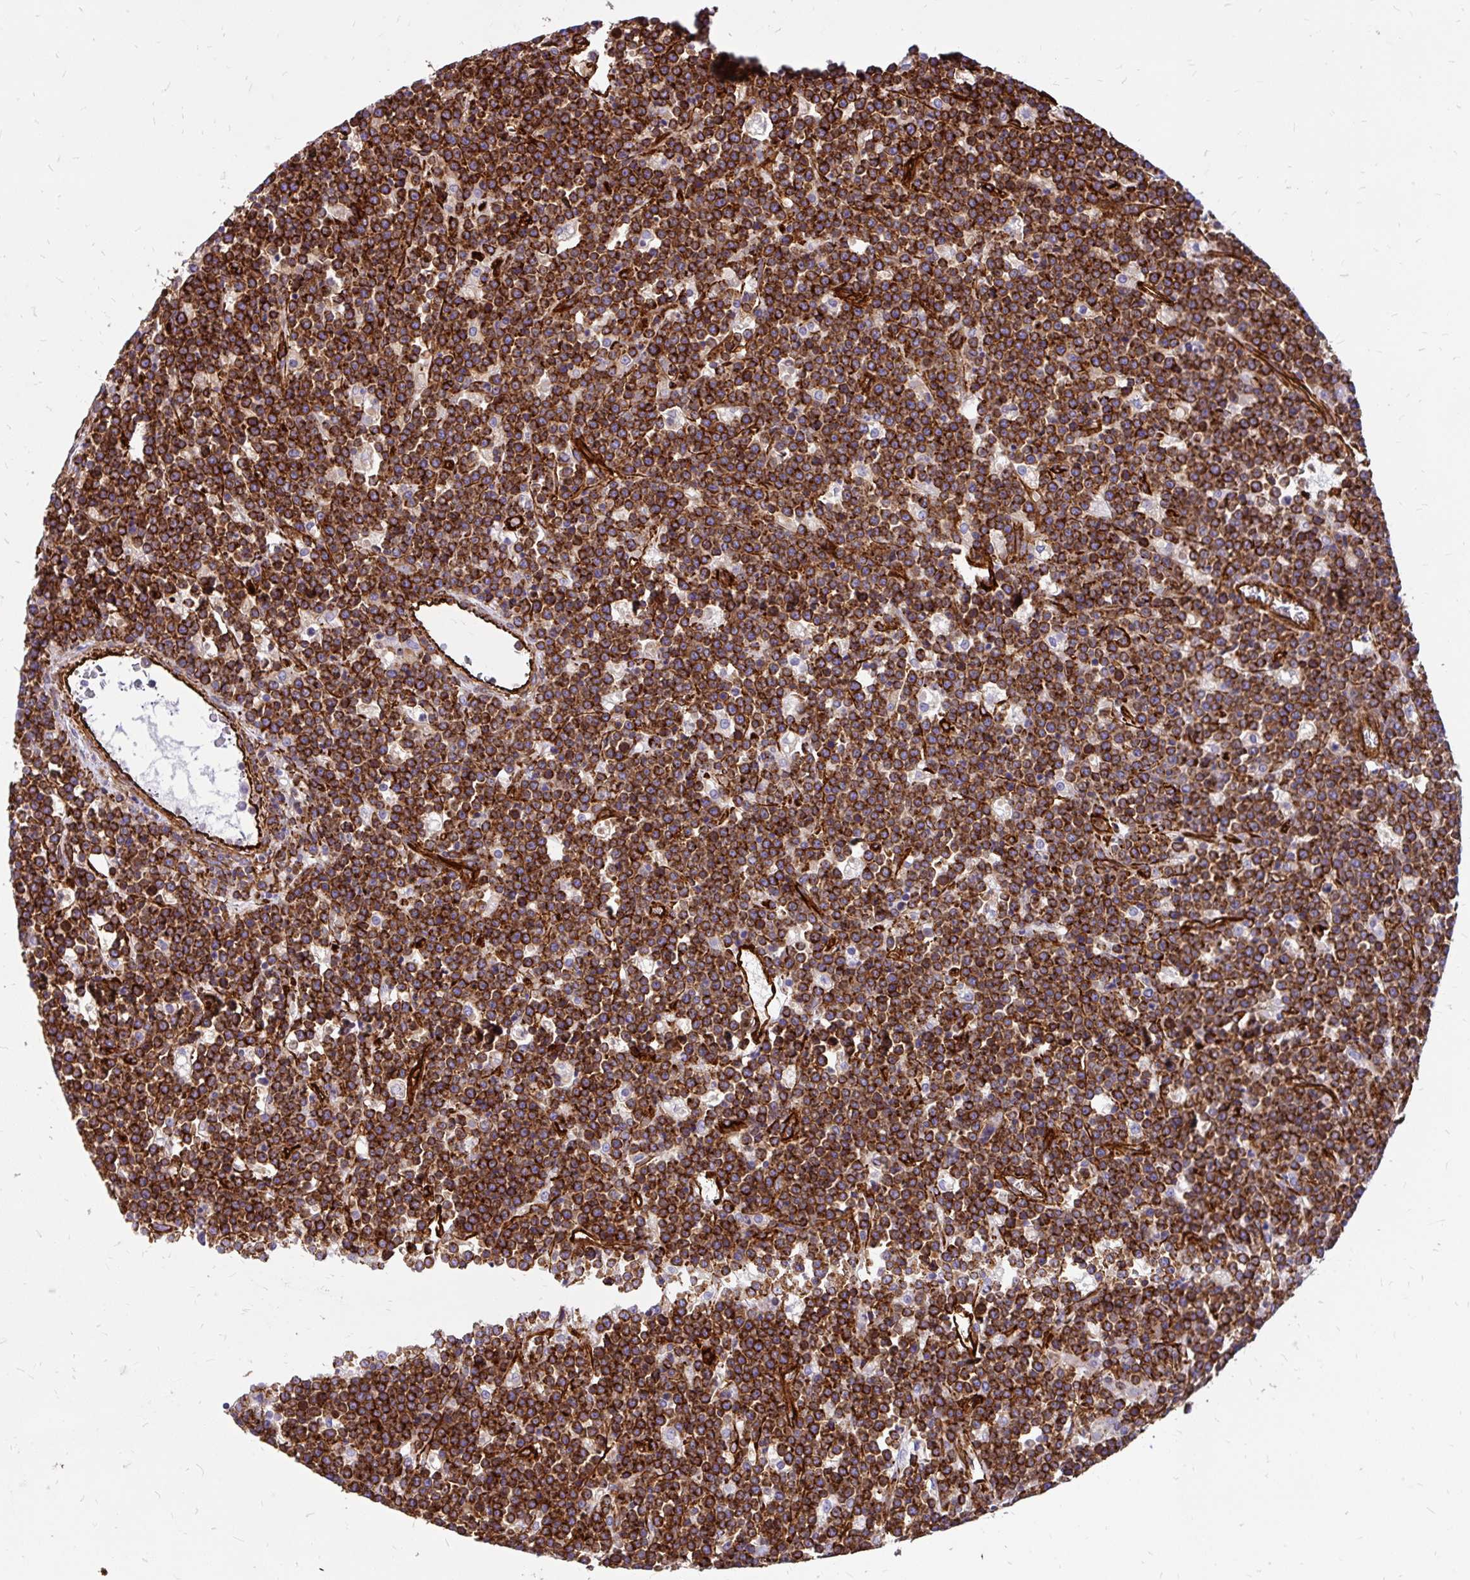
{"staining": {"intensity": "strong", "quantity": ">75%", "location": "cytoplasmic/membranous"}, "tissue": "lymphoma", "cell_type": "Tumor cells", "image_type": "cancer", "snomed": [{"axis": "morphology", "description": "Malignant lymphoma, non-Hodgkin's type, High grade"}, {"axis": "topography", "description": "Ovary"}], "caption": "Immunohistochemistry micrograph of lymphoma stained for a protein (brown), which shows high levels of strong cytoplasmic/membranous positivity in approximately >75% of tumor cells.", "gene": "MAP1LC3B", "patient": {"sex": "female", "age": 56}}